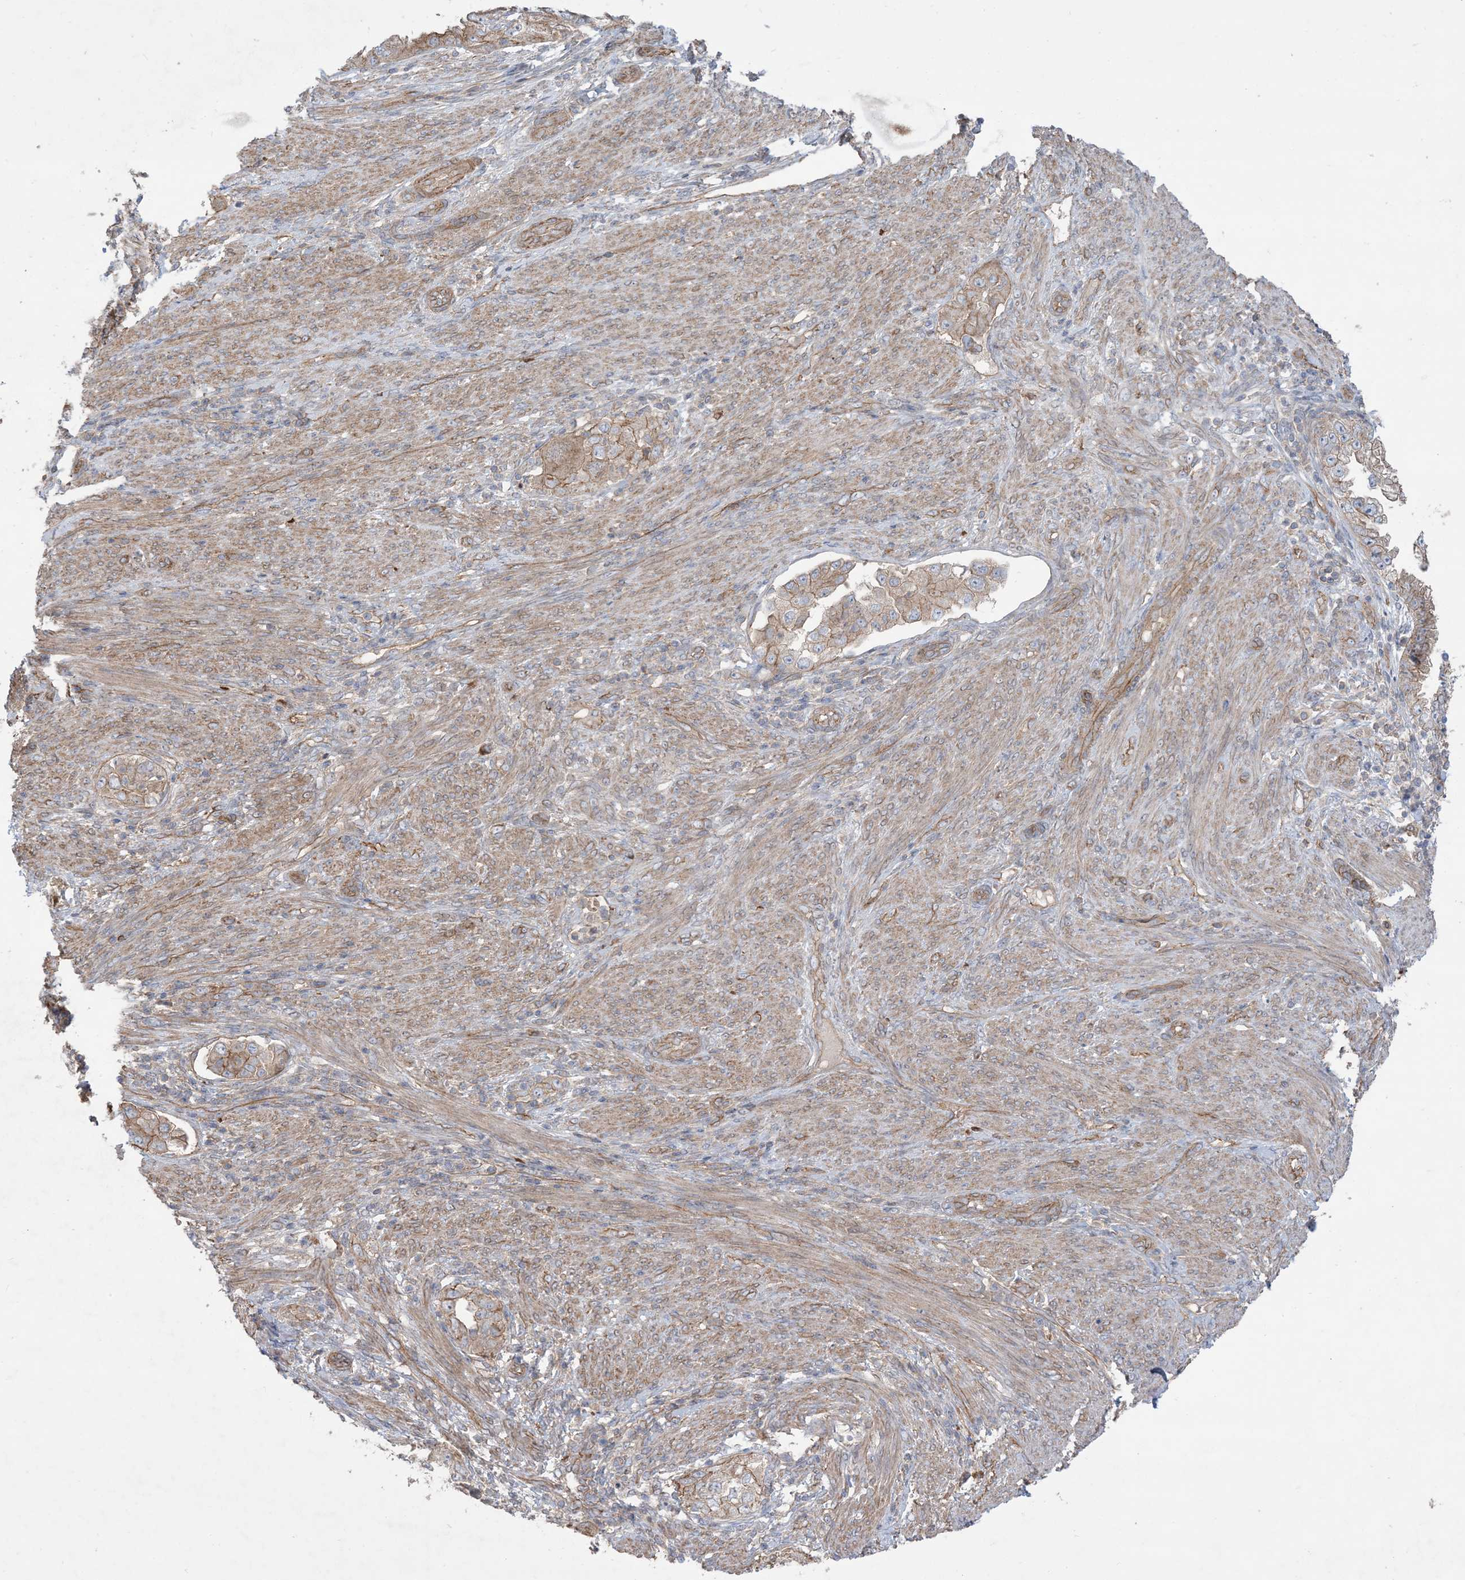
{"staining": {"intensity": "moderate", "quantity": ">75%", "location": "cytoplasmic/membranous"}, "tissue": "endometrial cancer", "cell_type": "Tumor cells", "image_type": "cancer", "snomed": [{"axis": "morphology", "description": "Adenocarcinoma, NOS"}, {"axis": "topography", "description": "Endometrium"}], "caption": "DAB (3,3'-diaminobenzidine) immunohistochemical staining of human endometrial adenocarcinoma shows moderate cytoplasmic/membranous protein staining in approximately >75% of tumor cells.", "gene": "CCNY", "patient": {"sex": "female", "age": 85}}